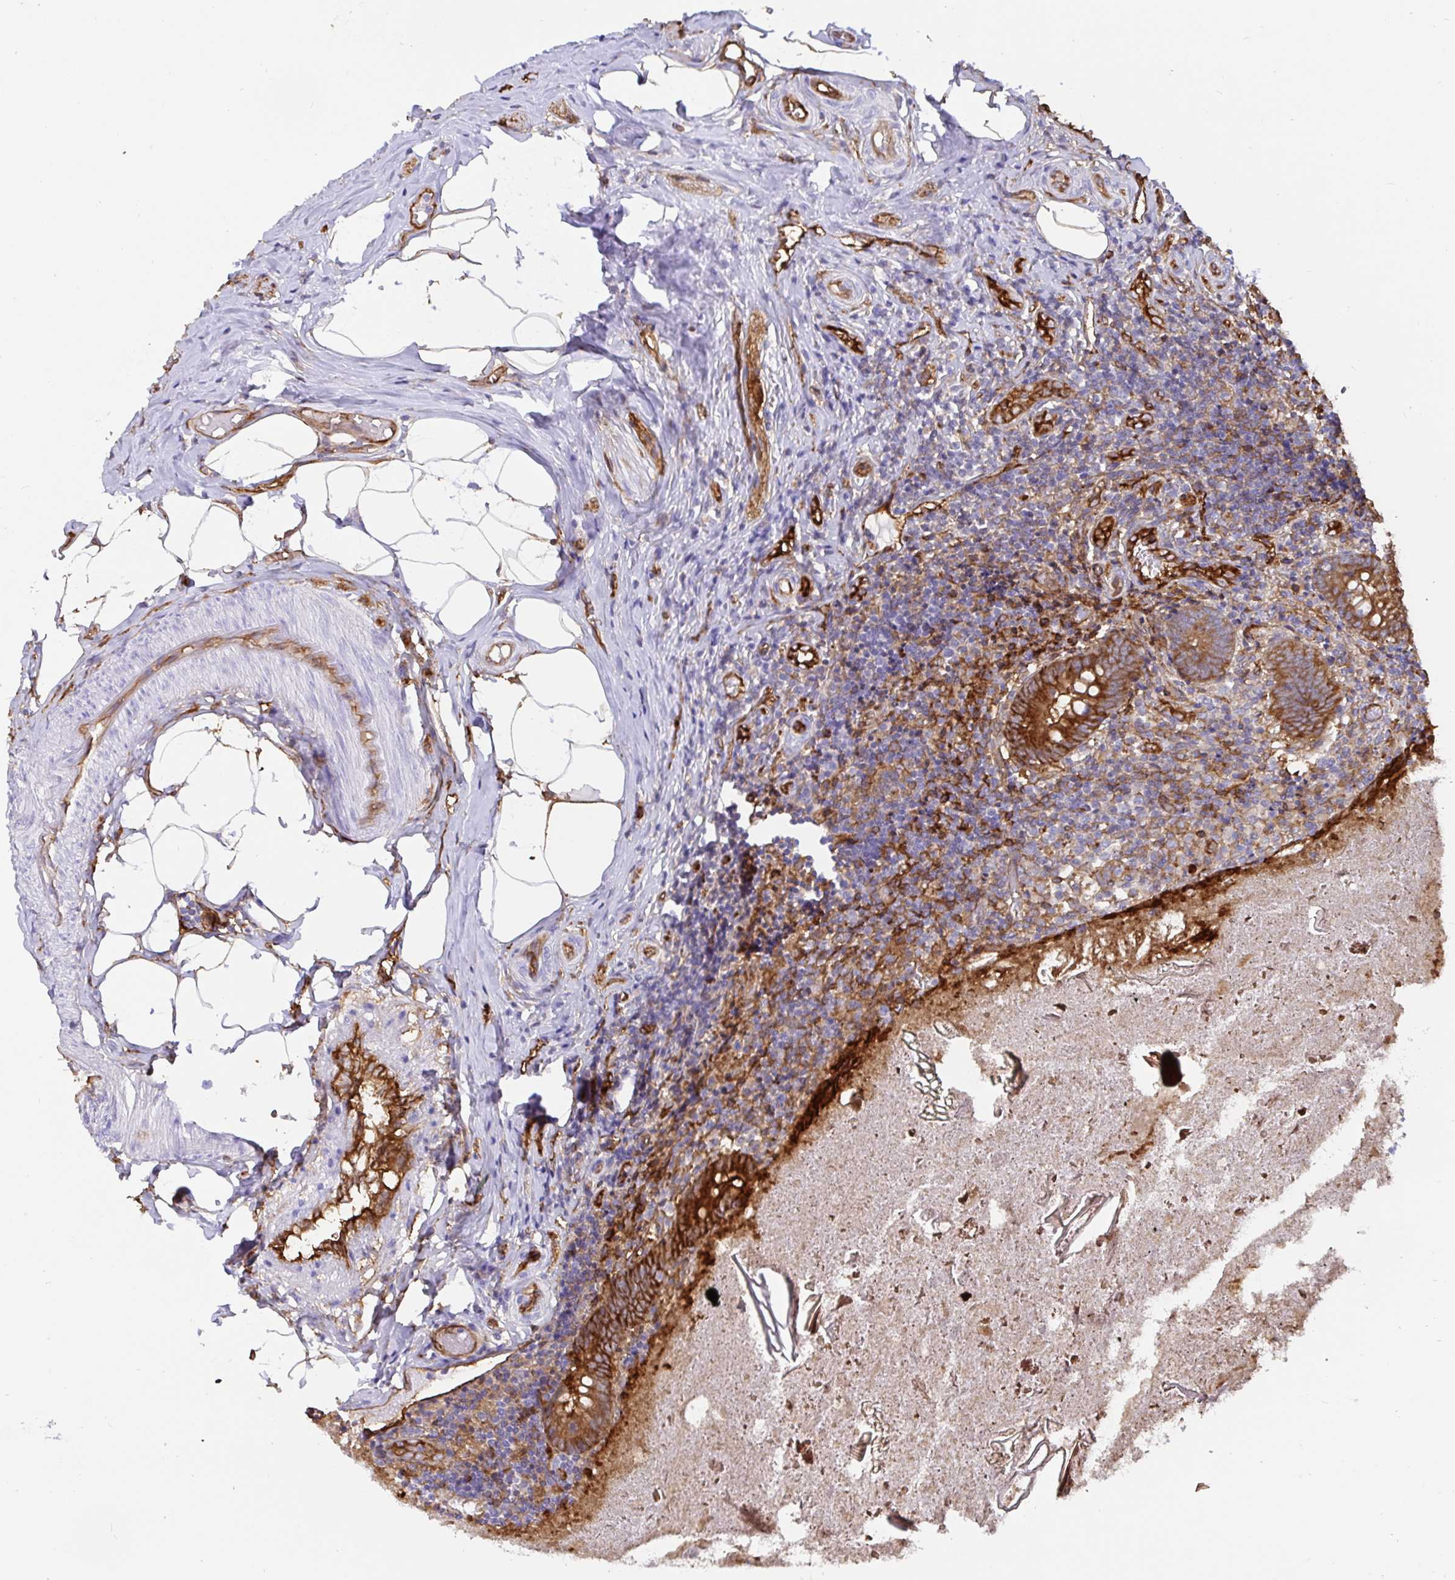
{"staining": {"intensity": "strong", "quantity": ">75%", "location": "cytoplasmic/membranous"}, "tissue": "appendix", "cell_type": "Glandular cells", "image_type": "normal", "snomed": [{"axis": "morphology", "description": "Normal tissue, NOS"}, {"axis": "topography", "description": "Appendix"}], "caption": "About >75% of glandular cells in unremarkable appendix exhibit strong cytoplasmic/membranous protein staining as visualized by brown immunohistochemical staining.", "gene": "ANXA2", "patient": {"sex": "female", "age": 17}}